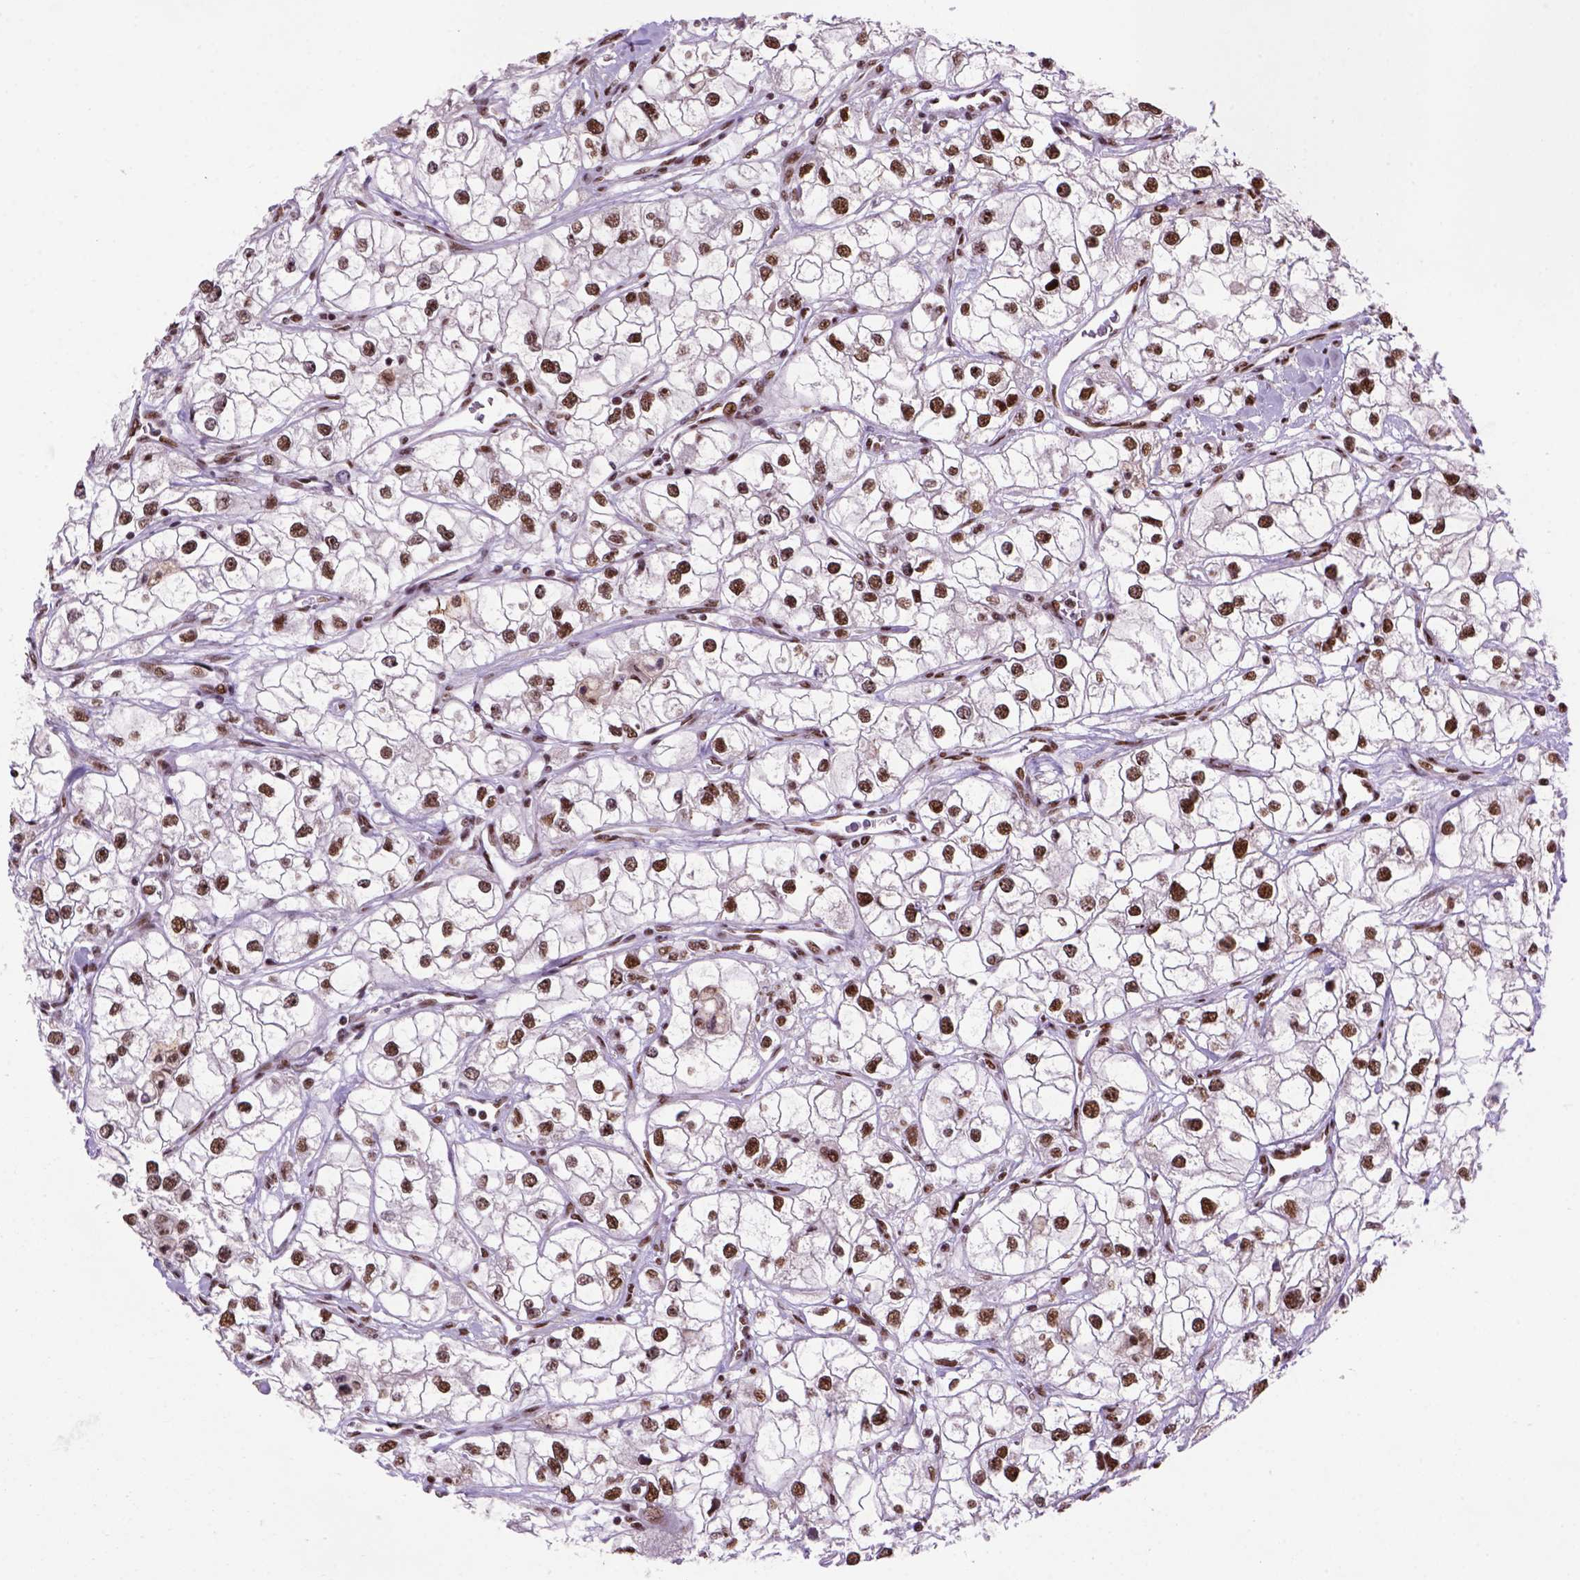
{"staining": {"intensity": "strong", "quantity": ">75%", "location": "nuclear"}, "tissue": "renal cancer", "cell_type": "Tumor cells", "image_type": "cancer", "snomed": [{"axis": "morphology", "description": "Adenocarcinoma, NOS"}, {"axis": "topography", "description": "Kidney"}], "caption": "Tumor cells exhibit high levels of strong nuclear positivity in approximately >75% of cells in renal adenocarcinoma.", "gene": "NSMCE2", "patient": {"sex": "male", "age": 59}}